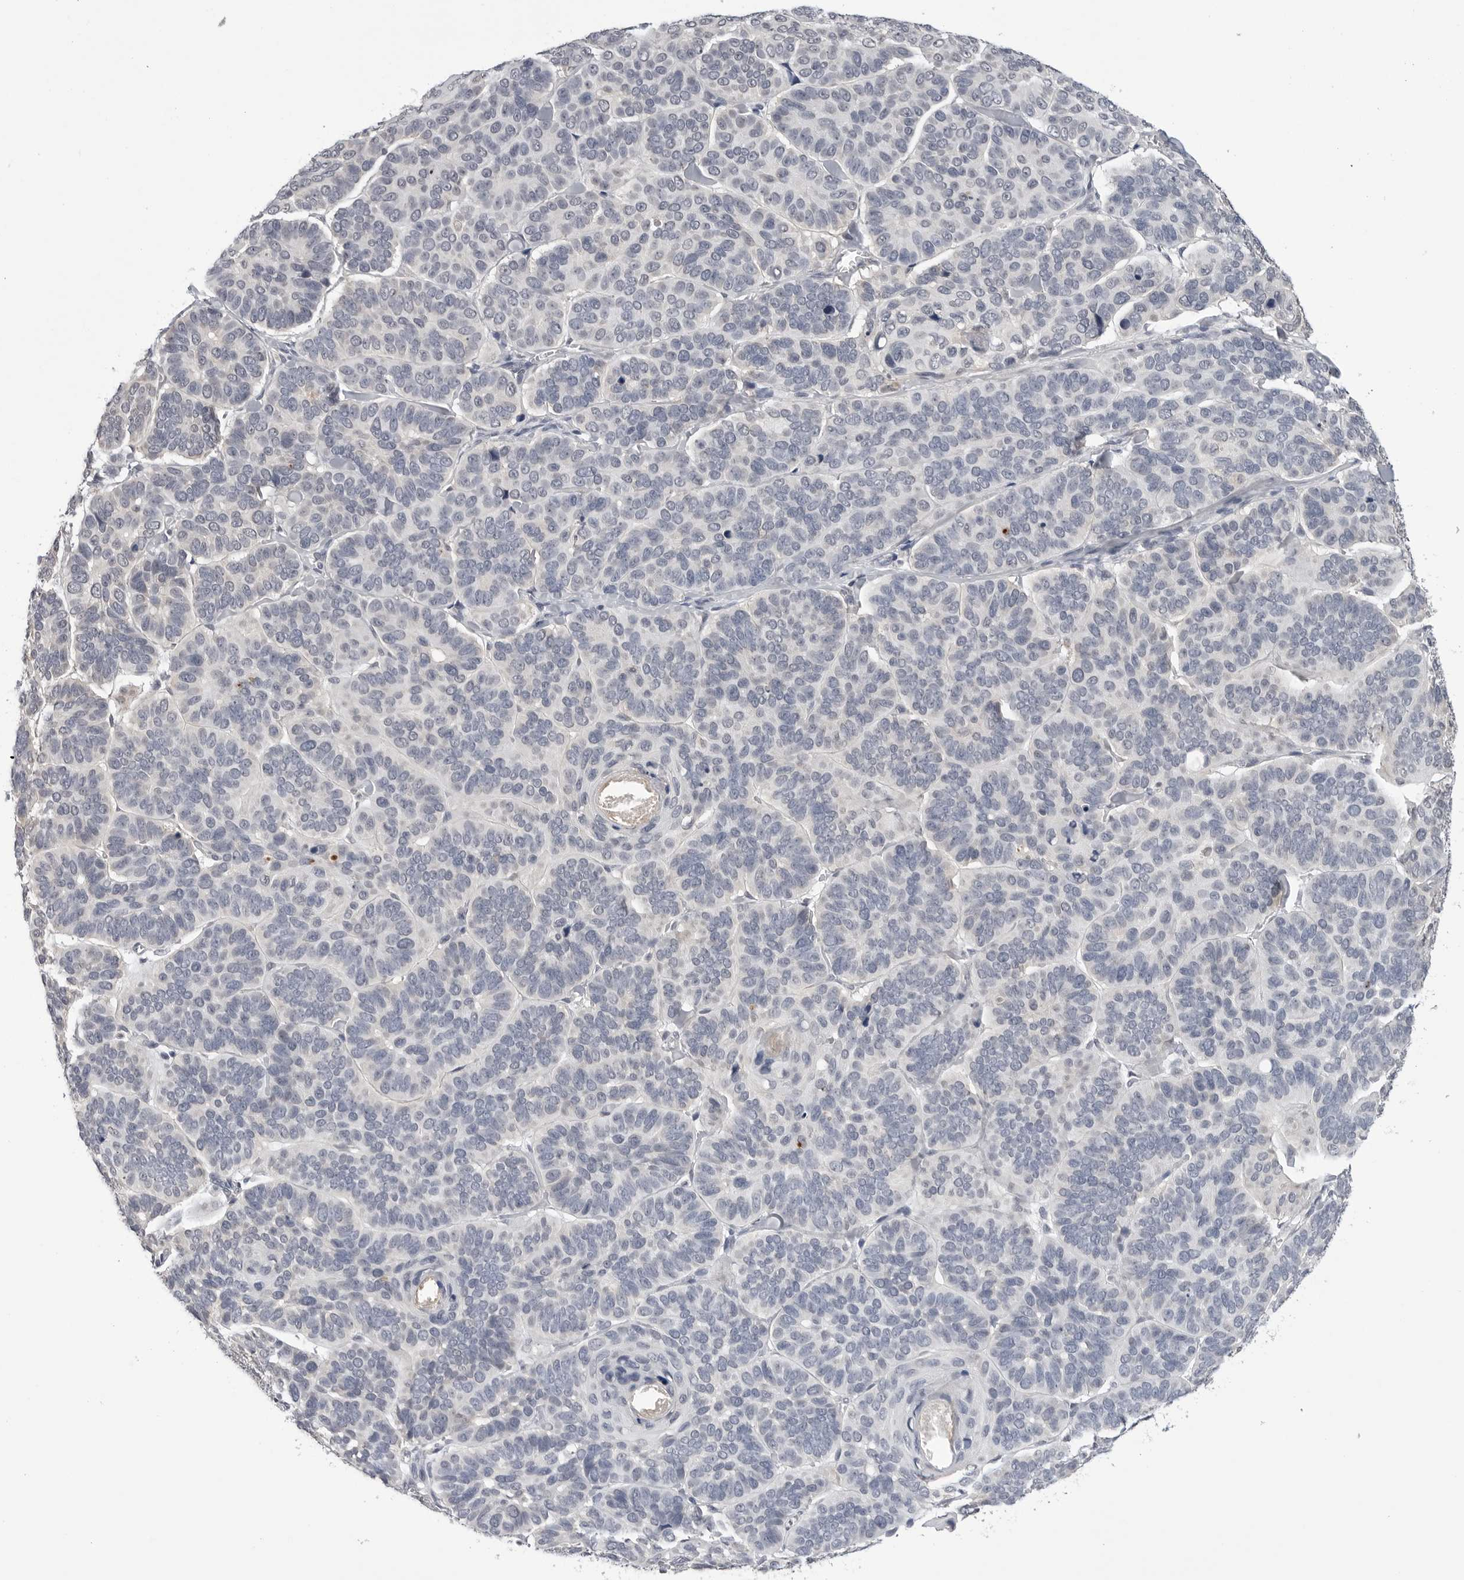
{"staining": {"intensity": "negative", "quantity": "none", "location": "none"}, "tissue": "skin cancer", "cell_type": "Tumor cells", "image_type": "cancer", "snomed": [{"axis": "morphology", "description": "Basal cell carcinoma"}, {"axis": "topography", "description": "Skin"}], "caption": "The immunohistochemistry (IHC) photomicrograph has no significant positivity in tumor cells of skin cancer tissue.", "gene": "CDK20", "patient": {"sex": "male", "age": 62}}